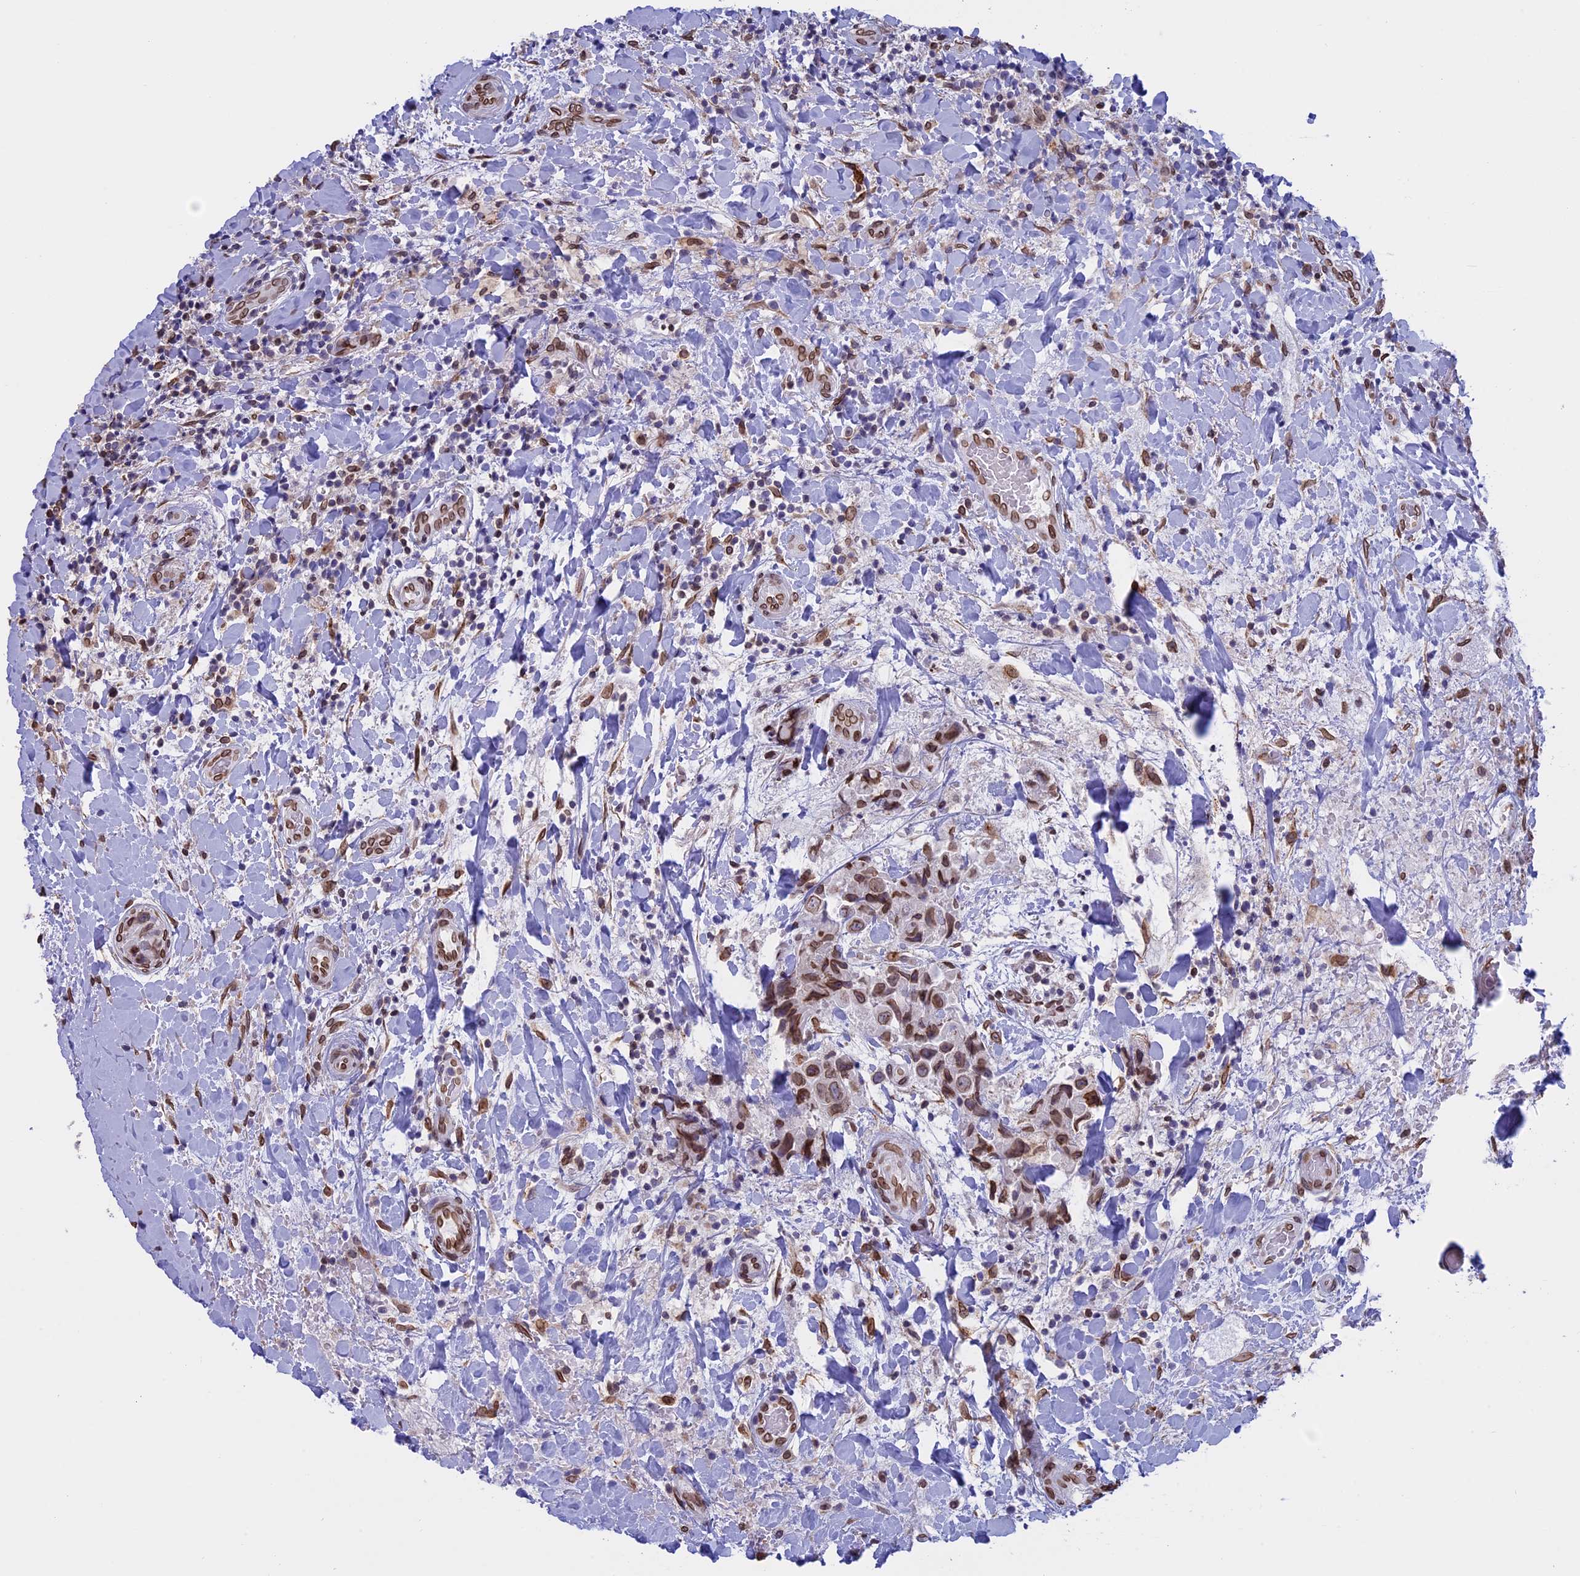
{"staining": {"intensity": "moderate", "quantity": ">75%", "location": "cytoplasmic/membranous,nuclear"}, "tissue": "breast cancer", "cell_type": "Tumor cells", "image_type": "cancer", "snomed": [{"axis": "morphology", "description": "Normal tissue, NOS"}, {"axis": "morphology", "description": "Duct carcinoma"}, {"axis": "topography", "description": "Breast"}], "caption": "Immunohistochemical staining of human intraductal carcinoma (breast) exhibits moderate cytoplasmic/membranous and nuclear protein expression in about >75% of tumor cells.", "gene": "TMPRSS7", "patient": {"sex": "female", "age": 62}}